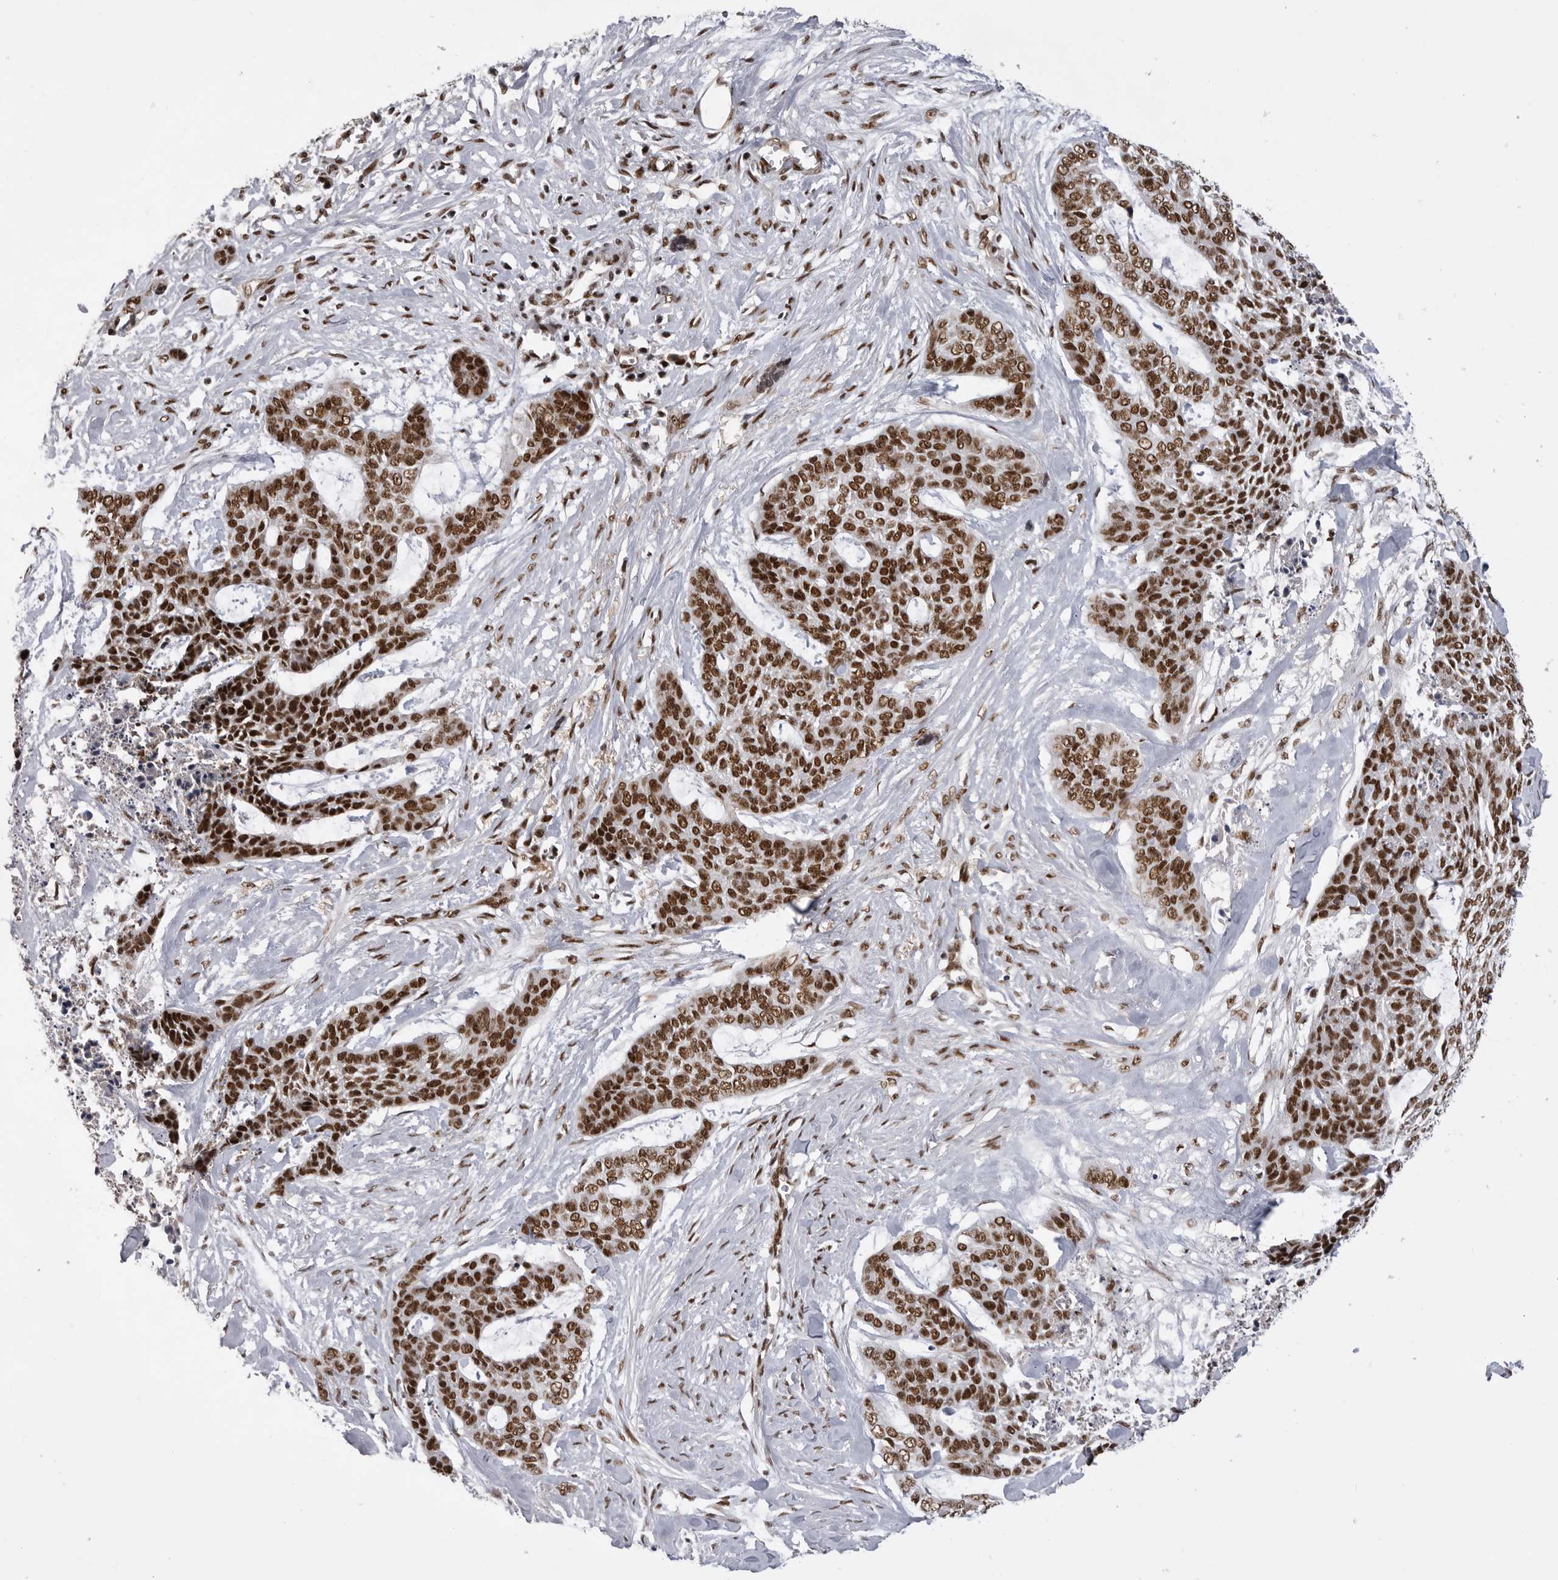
{"staining": {"intensity": "strong", "quantity": ">75%", "location": "nuclear"}, "tissue": "skin cancer", "cell_type": "Tumor cells", "image_type": "cancer", "snomed": [{"axis": "morphology", "description": "Basal cell carcinoma"}, {"axis": "topography", "description": "Skin"}], "caption": "Immunohistochemical staining of human basal cell carcinoma (skin) reveals high levels of strong nuclear expression in about >75% of tumor cells. (DAB (3,3'-diaminobenzidine) IHC, brown staining for protein, blue staining for nuclei).", "gene": "PPP1R8", "patient": {"sex": "female", "age": 64}}